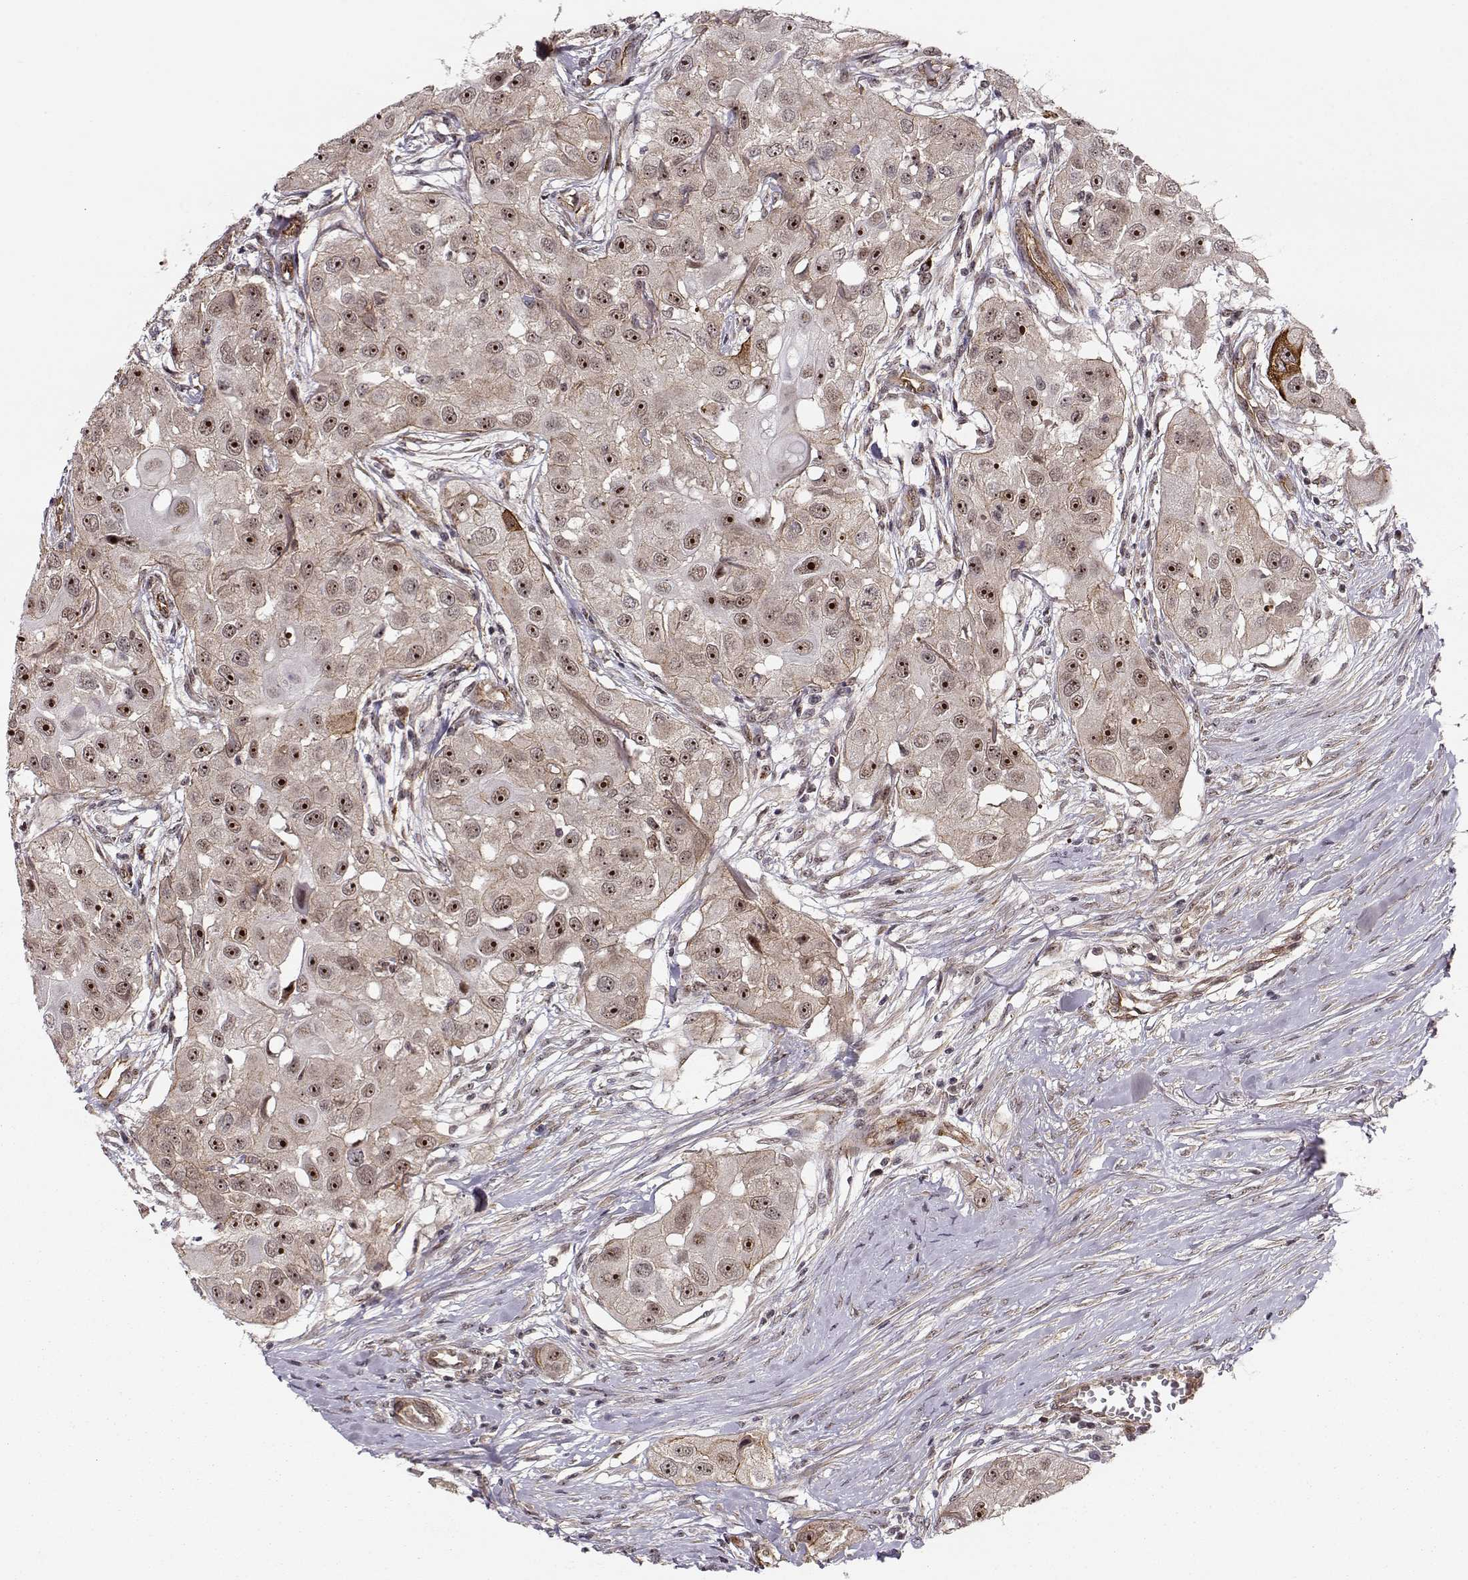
{"staining": {"intensity": "strong", "quantity": "25%-75%", "location": "nuclear"}, "tissue": "head and neck cancer", "cell_type": "Tumor cells", "image_type": "cancer", "snomed": [{"axis": "morphology", "description": "Squamous cell carcinoma, NOS"}, {"axis": "topography", "description": "Head-Neck"}], "caption": "DAB immunohistochemical staining of human head and neck cancer (squamous cell carcinoma) shows strong nuclear protein expression in about 25%-75% of tumor cells. Using DAB (3,3'-diaminobenzidine) (brown) and hematoxylin (blue) stains, captured at high magnification using brightfield microscopy.", "gene": "CIR1", "patient": {"sex": "male", "age": 51}}